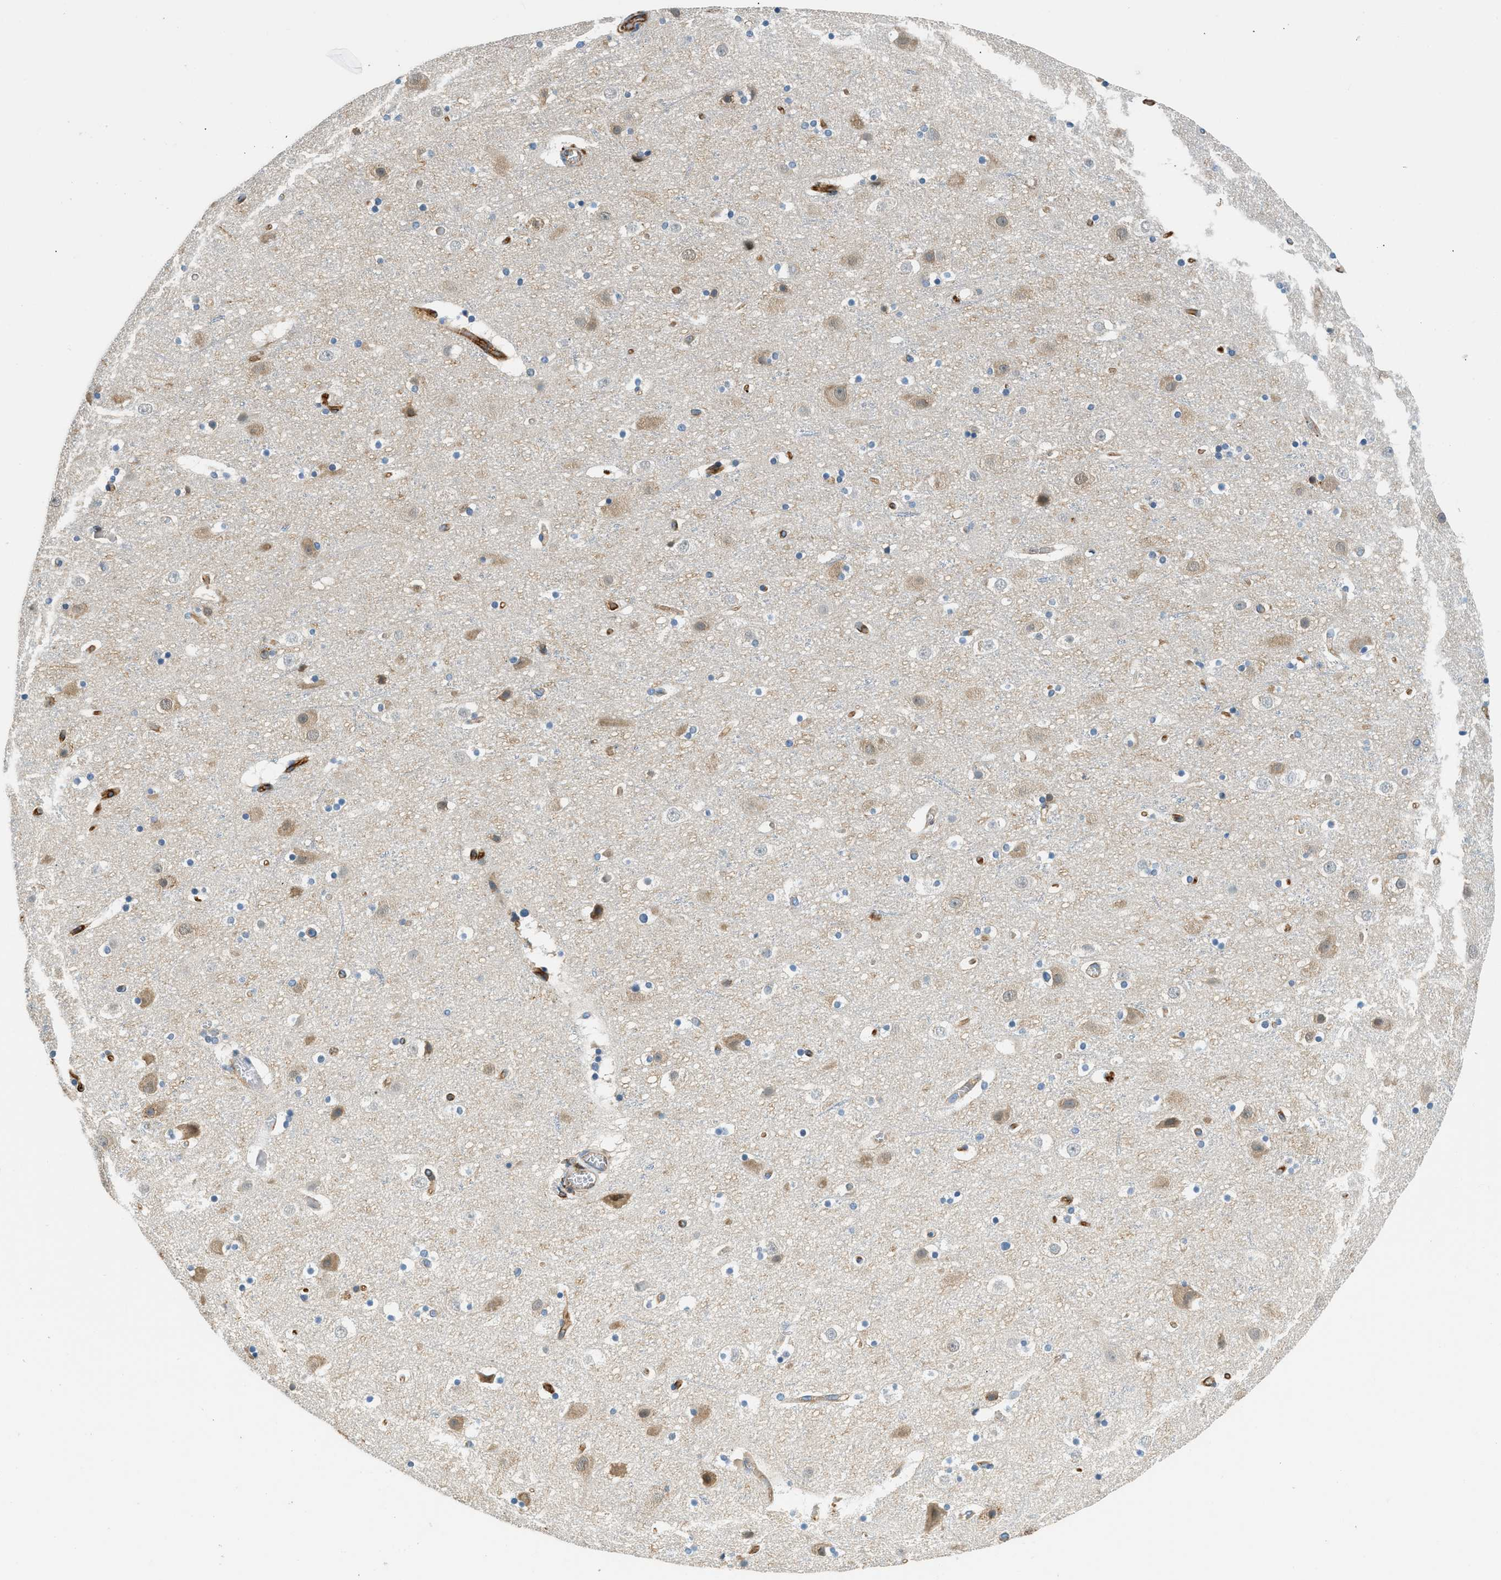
{"staining": {"intensity": "weak", "quantity": ">75%", "location": "cytoplasmic/membranous"}, "tissue": "cerebral cortex", "cell_type": "Endothelial cells", "image_type": "normal", "snomed": [{"axis": "morphology", "description": "Normal tissue, NOS"}, {"axis": "topography", "description": "Cerebral cortex"}], "caption": "Immunohistochemistry (IHC) histopathology image of unremarkable cerebral cortex: human cerebral cortex stained using immunohistochemistry (IHC) exhibits low levels of weak protein expression localized specifically in the cytoplasmic/membranous of endothelial cells, appearing as a cytoplasmic/membranous brown color.", "gene": "ZNF367", "patient": {"sex": "male", "age": 45}}